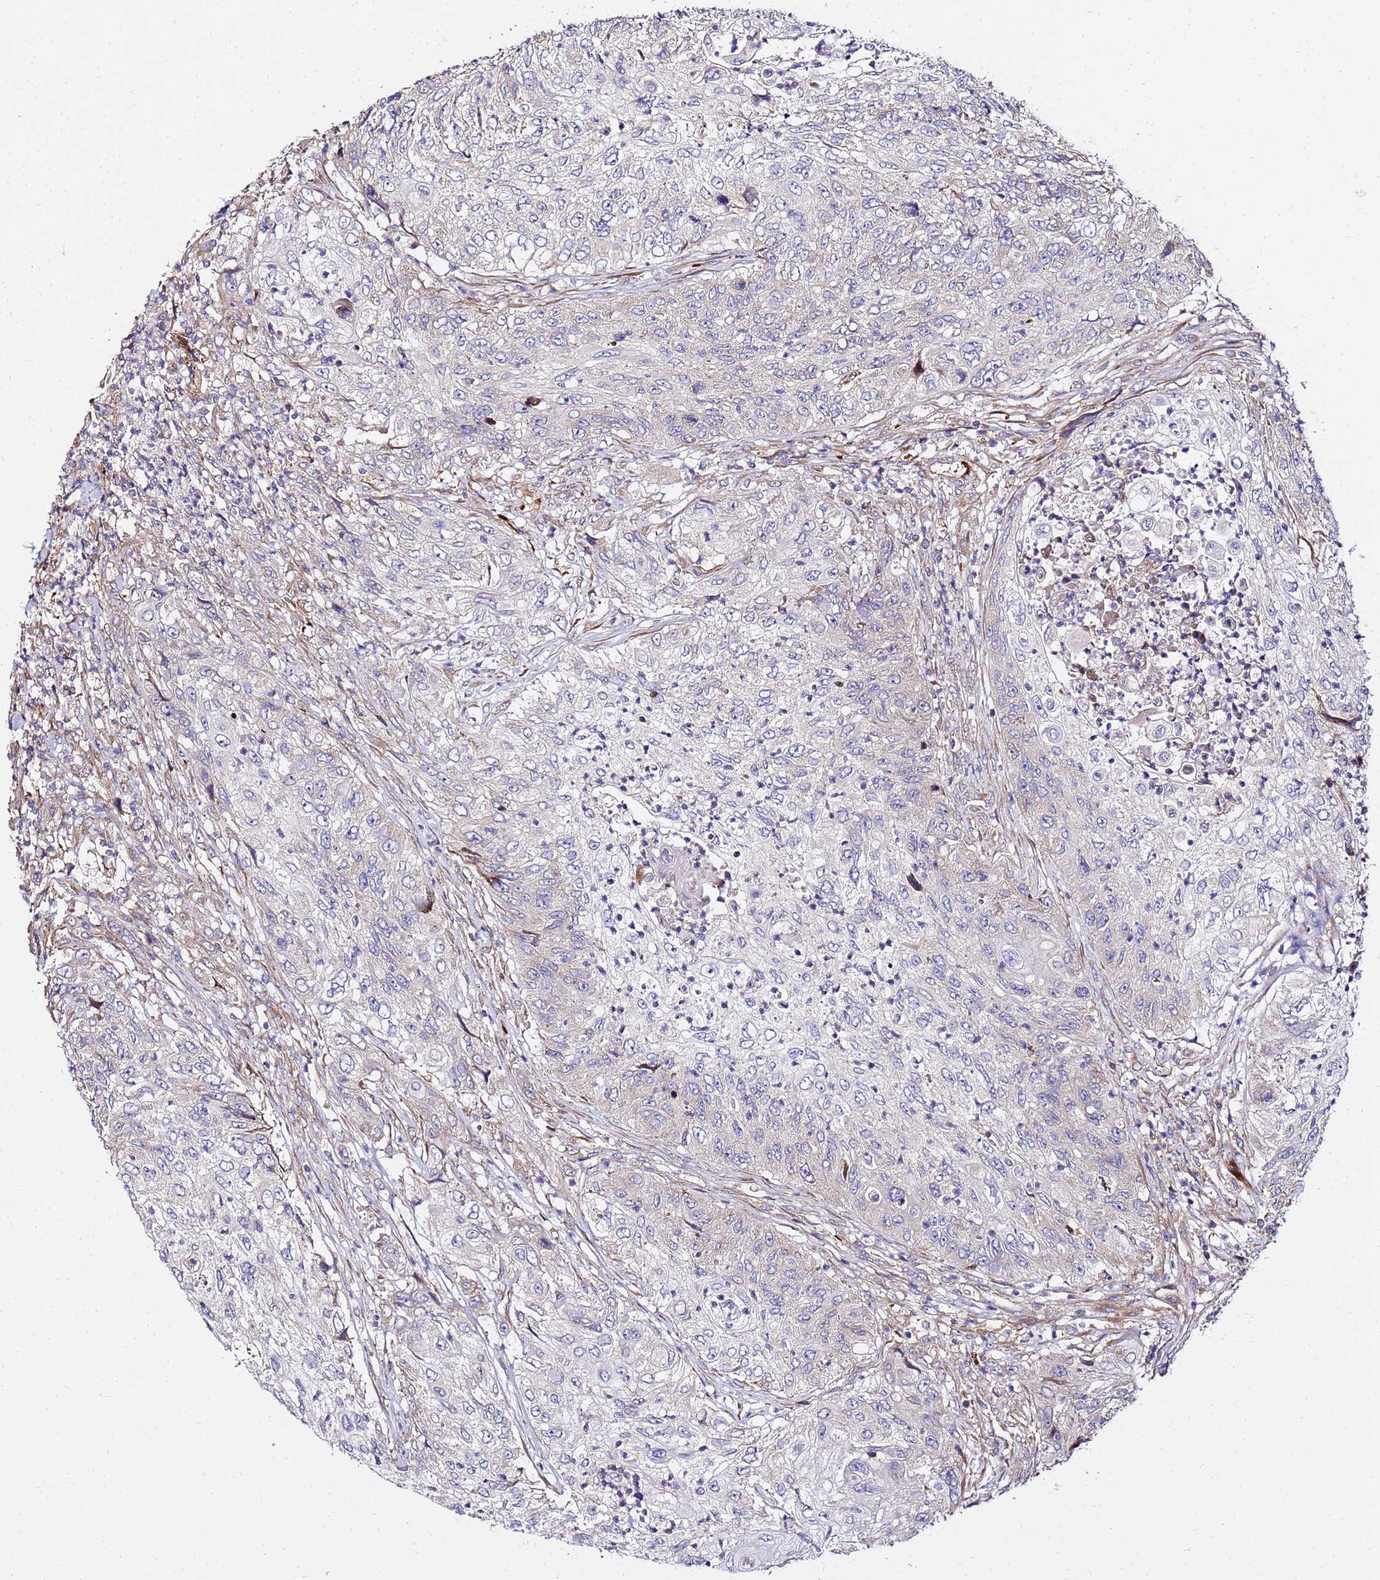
{"staining": {"intensity": "negative", "quantity": "none", "location": "none"}, "tissue": "urothelial cancer", "cell_type": "Tumor cells", "image_type": "cancer", "snomed": [{"axis": "morphology", "description": "Urothelial carcinoma, High grade"}, {"axis": "topography", "description": "Urinary bladder"}], "caption": "The photomicrograph shows no staining of tumor cells in urothelial cancer. (Brightfield microscopy of DAB IHC at high magnification).", "gene": "WWC2", "patient": {"sex": "female", "age": 60}}